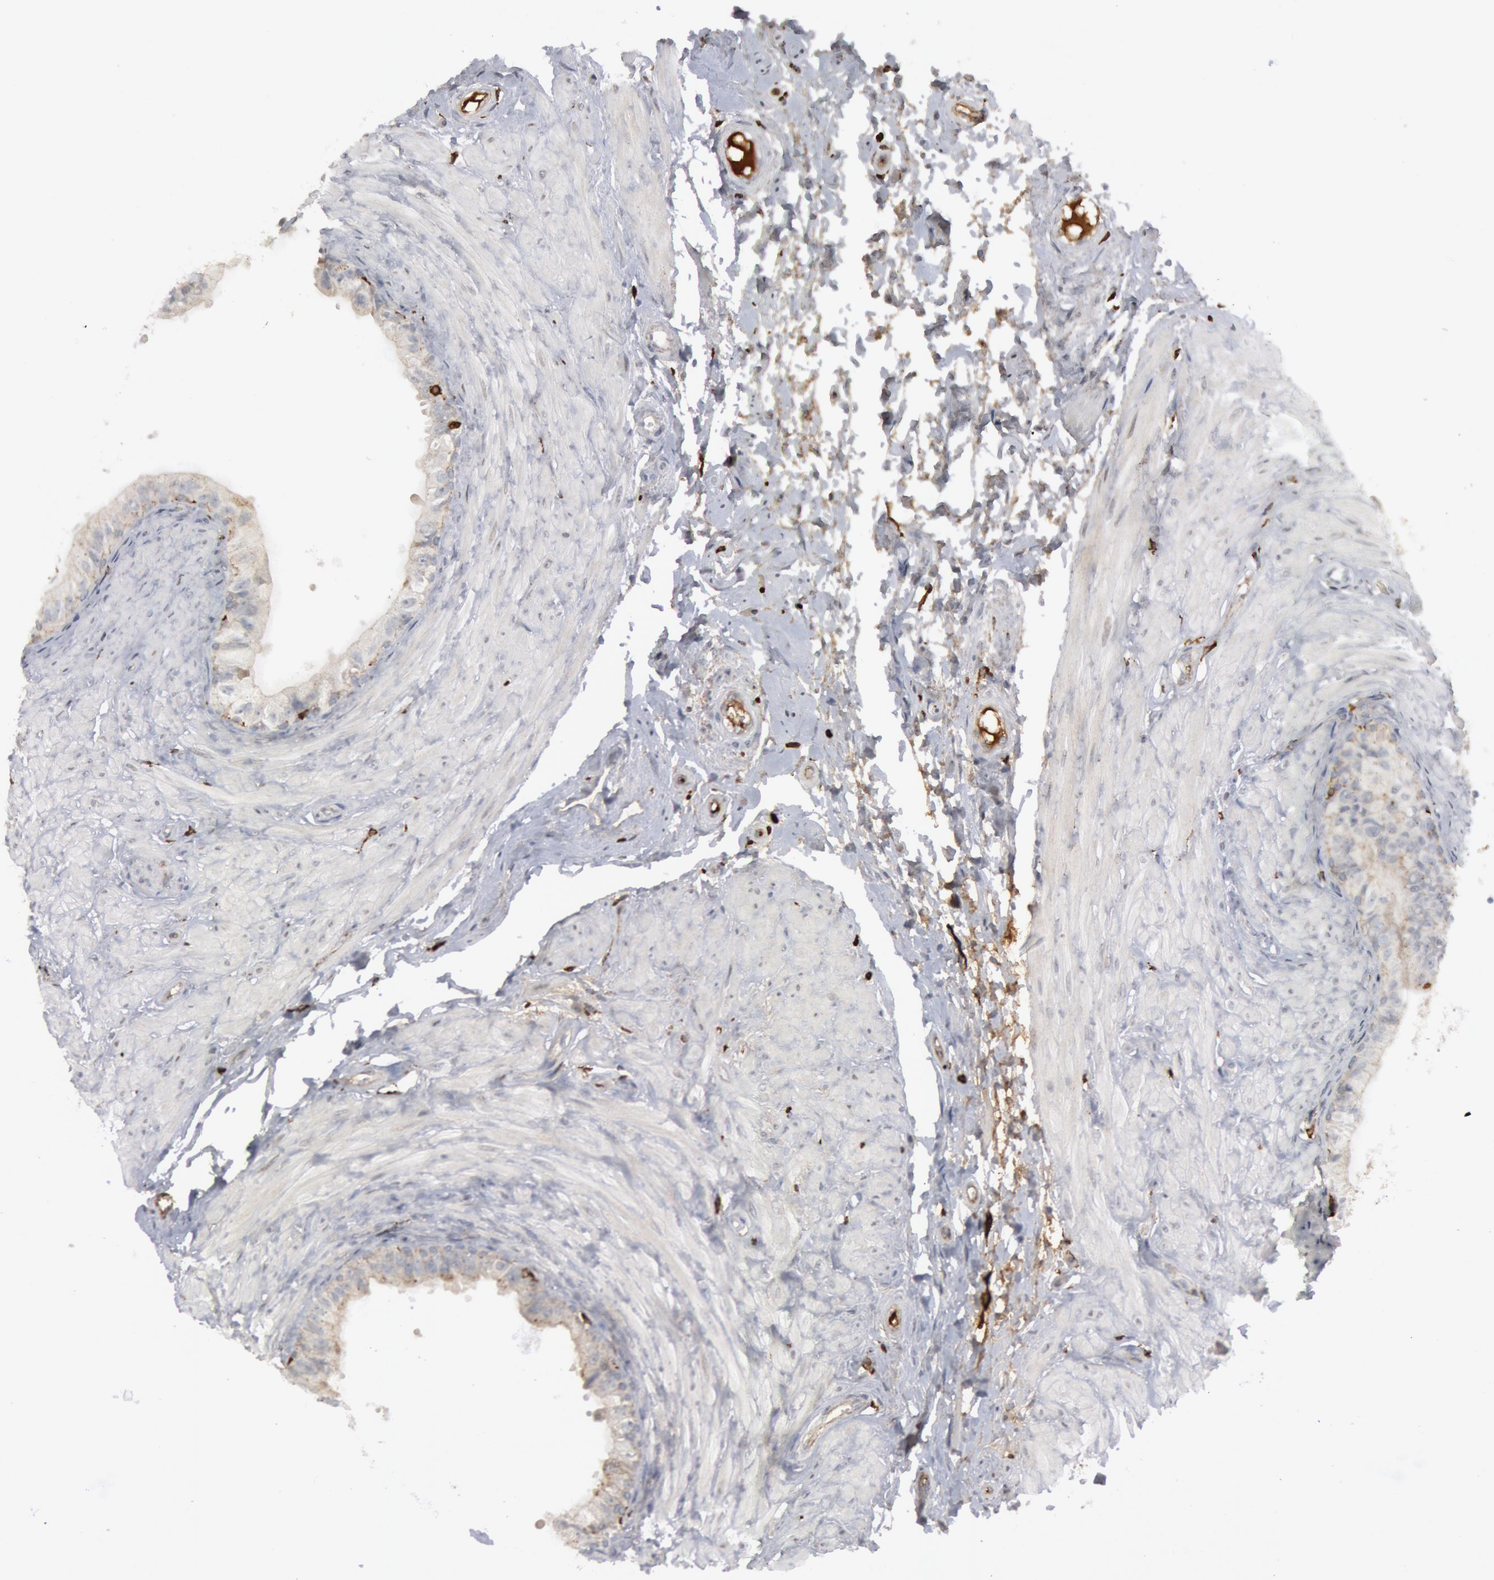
{"staining": {"intensity": "negative", "quantity": "none", "location": "none"}, "tissue": "epididymis", "cell_type": "Glandular cells", "image_type": "normal", "snomed": [{"axis": "morphology", "description": "Normal tissue, NOS"}, {"axis": "topography", "description": "Epididymis"}], "caption": "Immunohistochemical staining of normal epididymis shows no significant expression in glandular cells. (DAB (3,3'-diaminobenzidine) immunohistochemistry visualized using brightfield microscopy, high magnification).", "gene": "C1QC", "patient": {"sex": "male", "age": 68}}